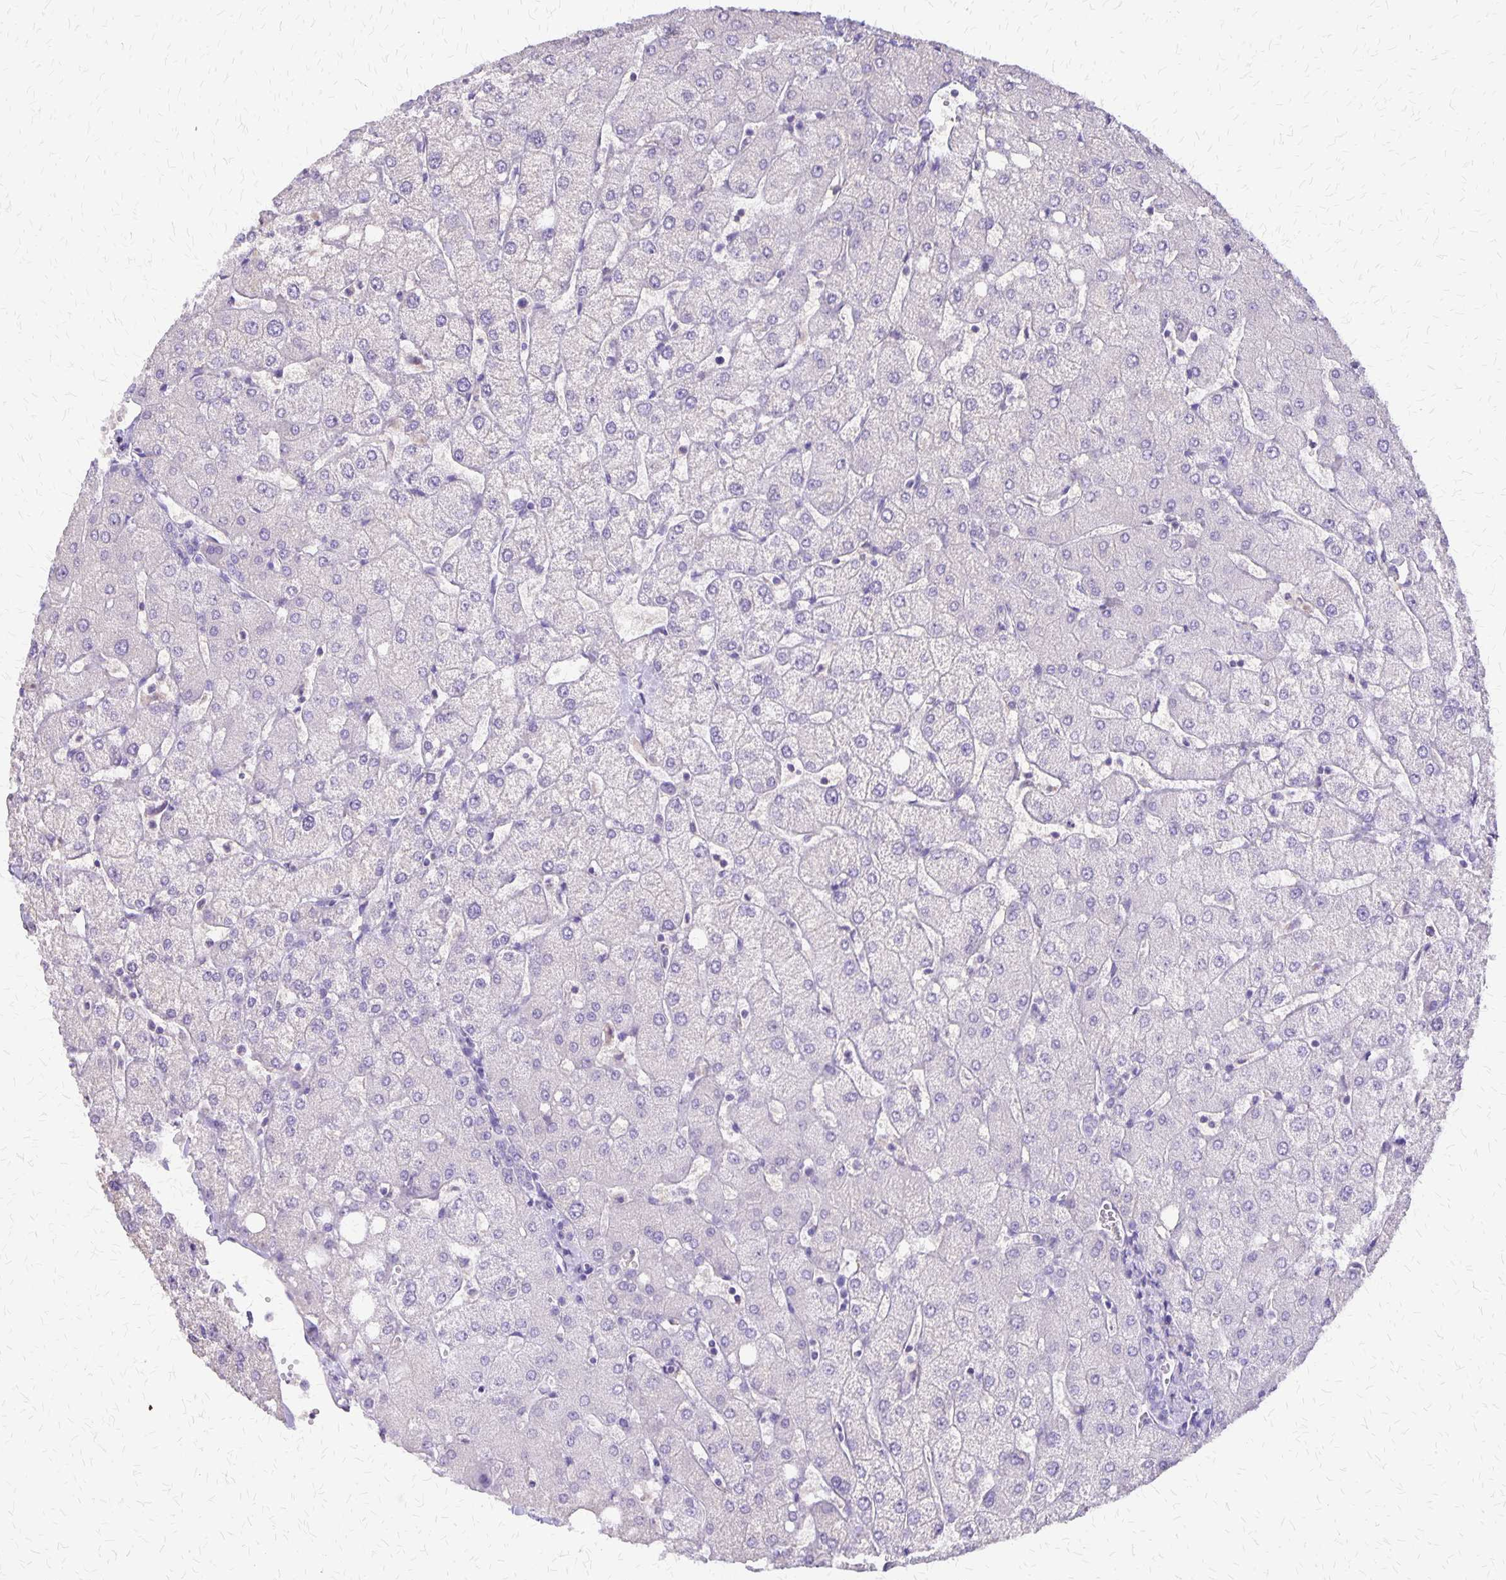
{"staining": {"intensity": "negative", "quantity": "none", "location": "none"}, "tissue": "liver", "cell_type": "Cholangiocytes", "image_type": "normal", "snomed": [{"axis": "morphology", "description": "Normal tissue, NOS"}, {"axis": "topography", "description": "Liver"}], "caption": "Cholangiocytes show no significant positivity in unremarkable liver. The staining was performed using DAB (3,3'-diaminobenzidine) to visualize the protein expression in brown, while the nuclei were stained in blue with hematoxylin (Magnification: 20x).", "gene": "SI", "patient": {"sex": "female", "age": 54}}